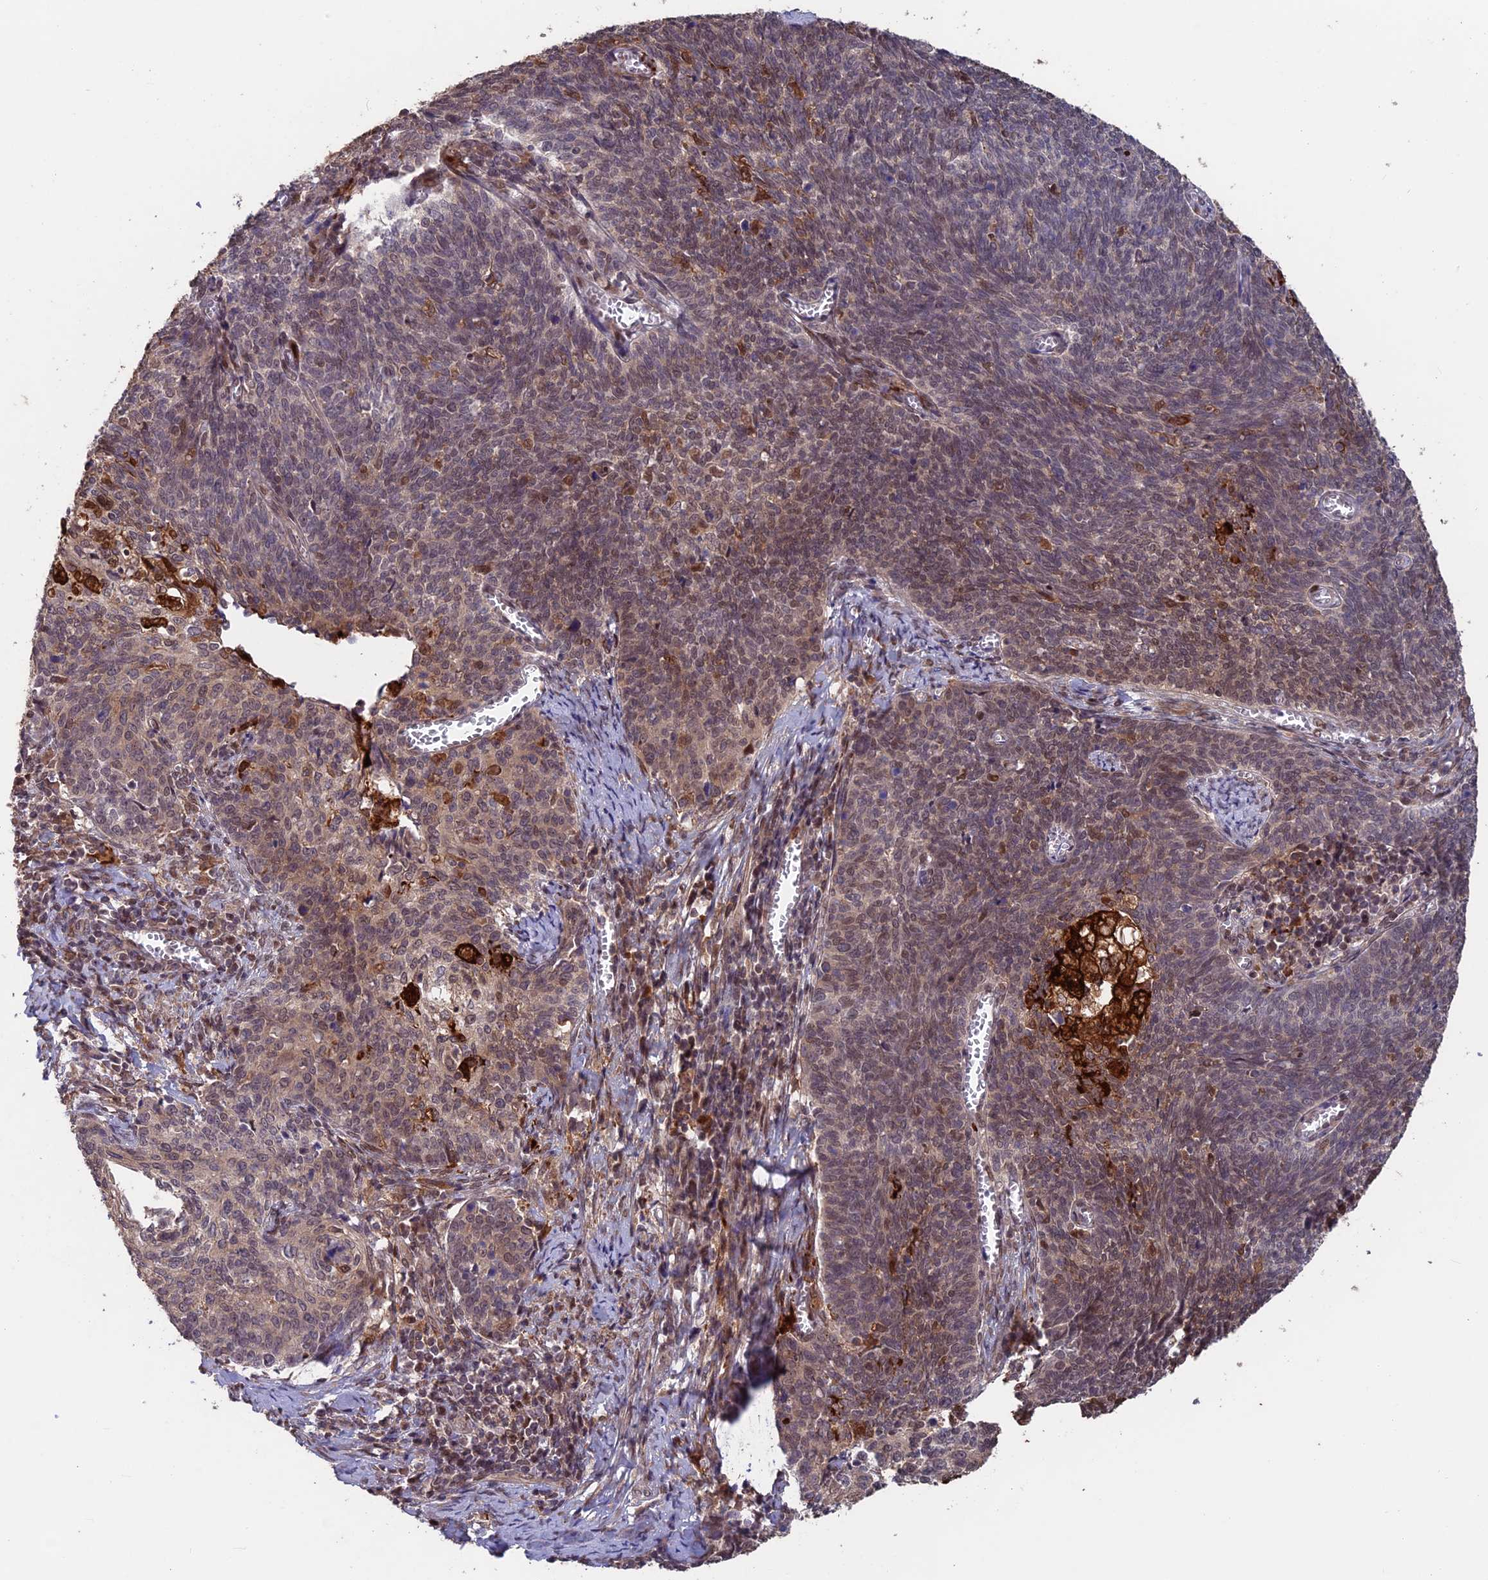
{"staining": {"intensity": "strong", "quantity": "<25%", "location": "cytoplasmic/membranous,nuclear"}, "tissue": "cervical cancer", "cell_type": "Tumor cells", "image_type": "cancer", "snomed": [{"axis": "morphology", "description": "Squamous cell carcinoma, NOS"}, {"axis": "topography", "description": "Cervix"}], "caption": "Cervical cancer (squamous cell carcinoma) stained with a protein marker demonstrates strong staining in tumor cells.", "gene": "MAST2", "patient": {"sex": "female", "age": 39}}